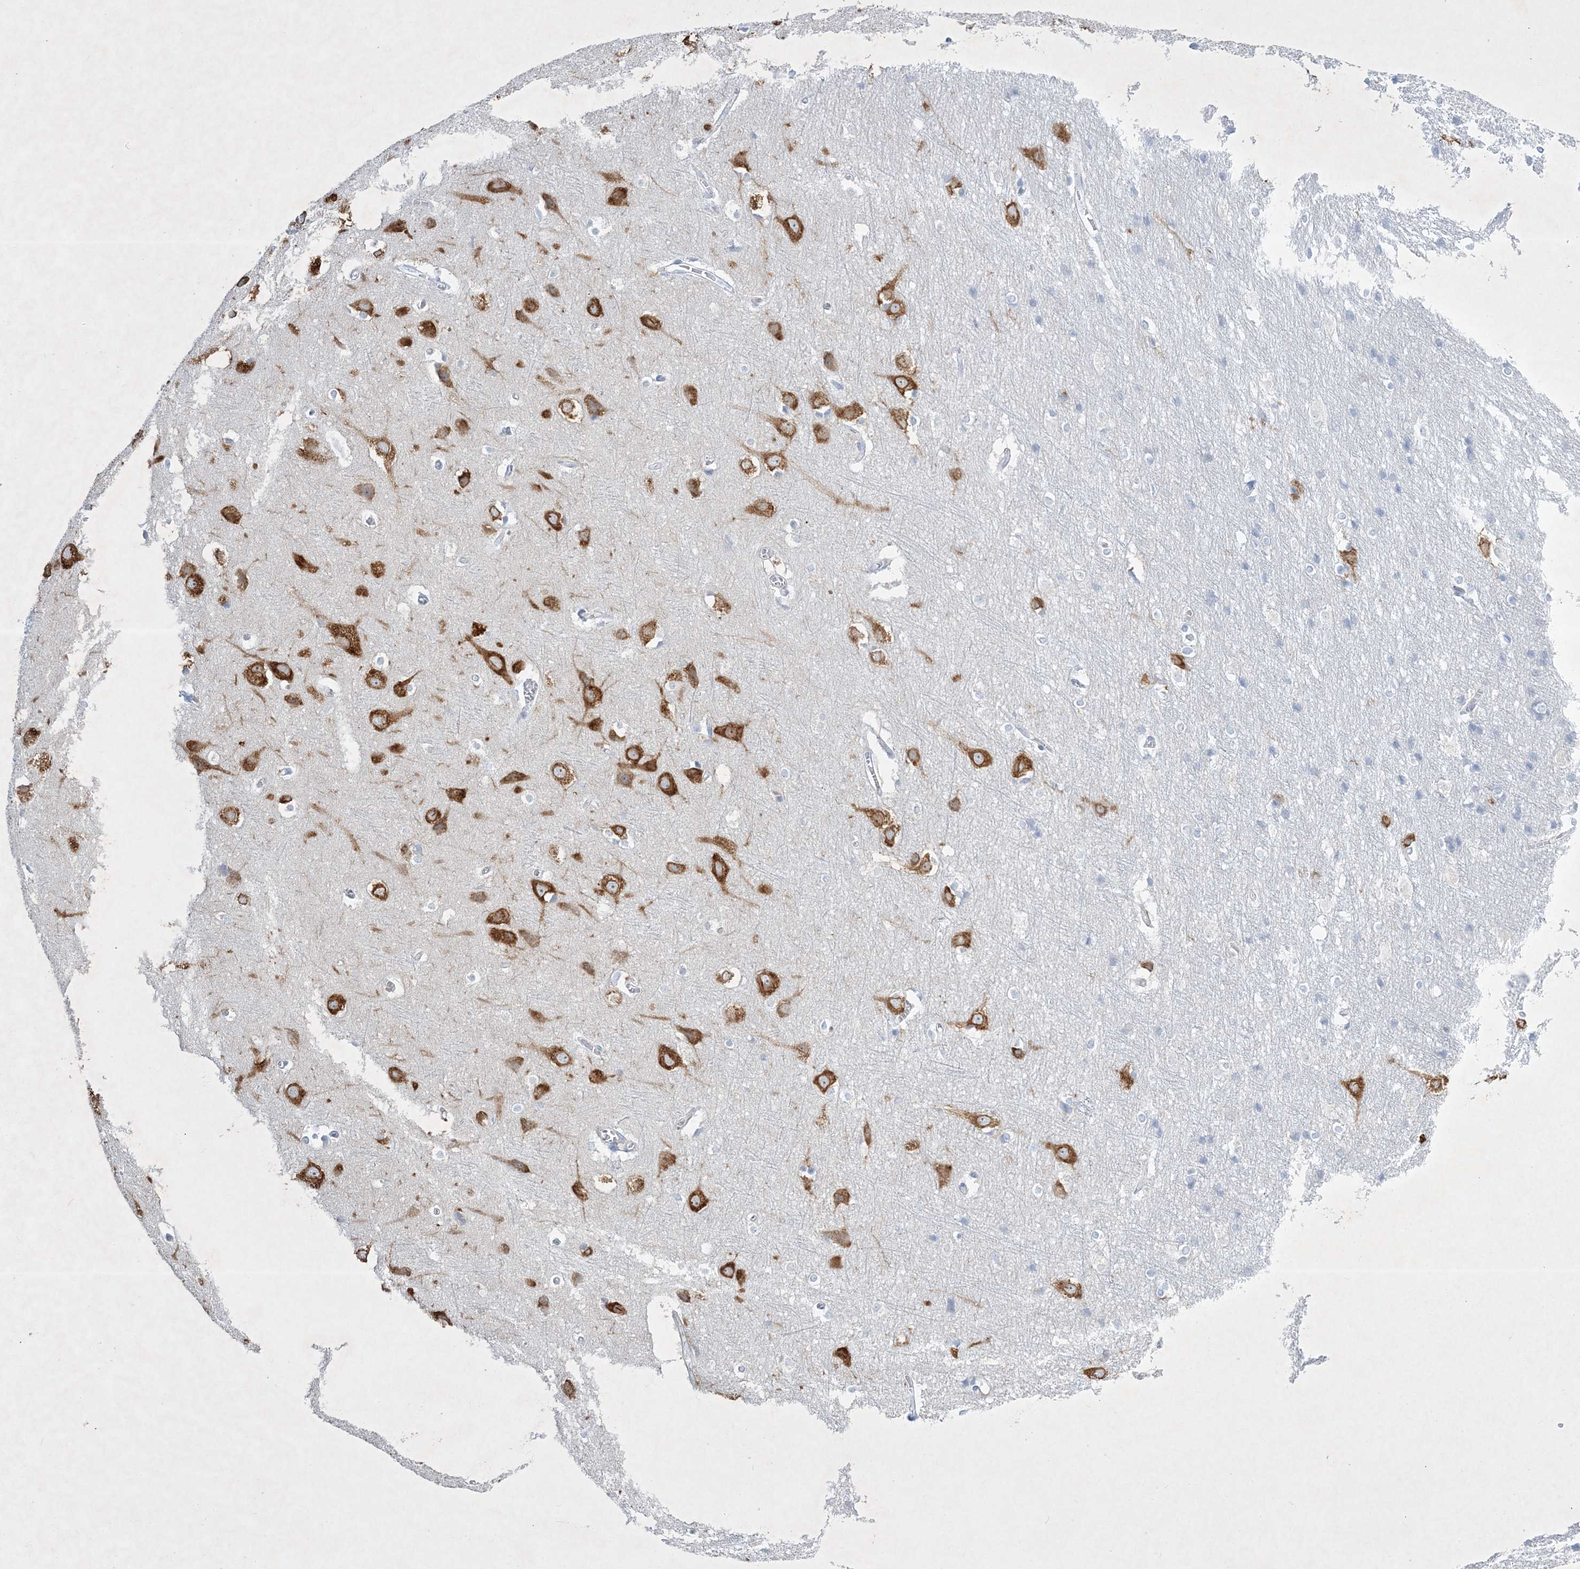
{"staining": {"intensity": "negative", "quantity": "none", "location": "none"}, "tissue": "cerebral cortex", "cell_type": "Endothelial cells", "image_type": "normal", "snomed": [{"axis": "morphology", "description": "Normal tissue, NOS"}, {"axis": "topography", "description": "Cerebral cortex"}], "caption": "This image is of normal cerebral cortex stained with IHC to label a protein in brown with the nuclei are counter-stained blue. There is no positivity in endothelial cells.", "gene": "FARSB", "patient": {"sex": "male", "age": 54}}